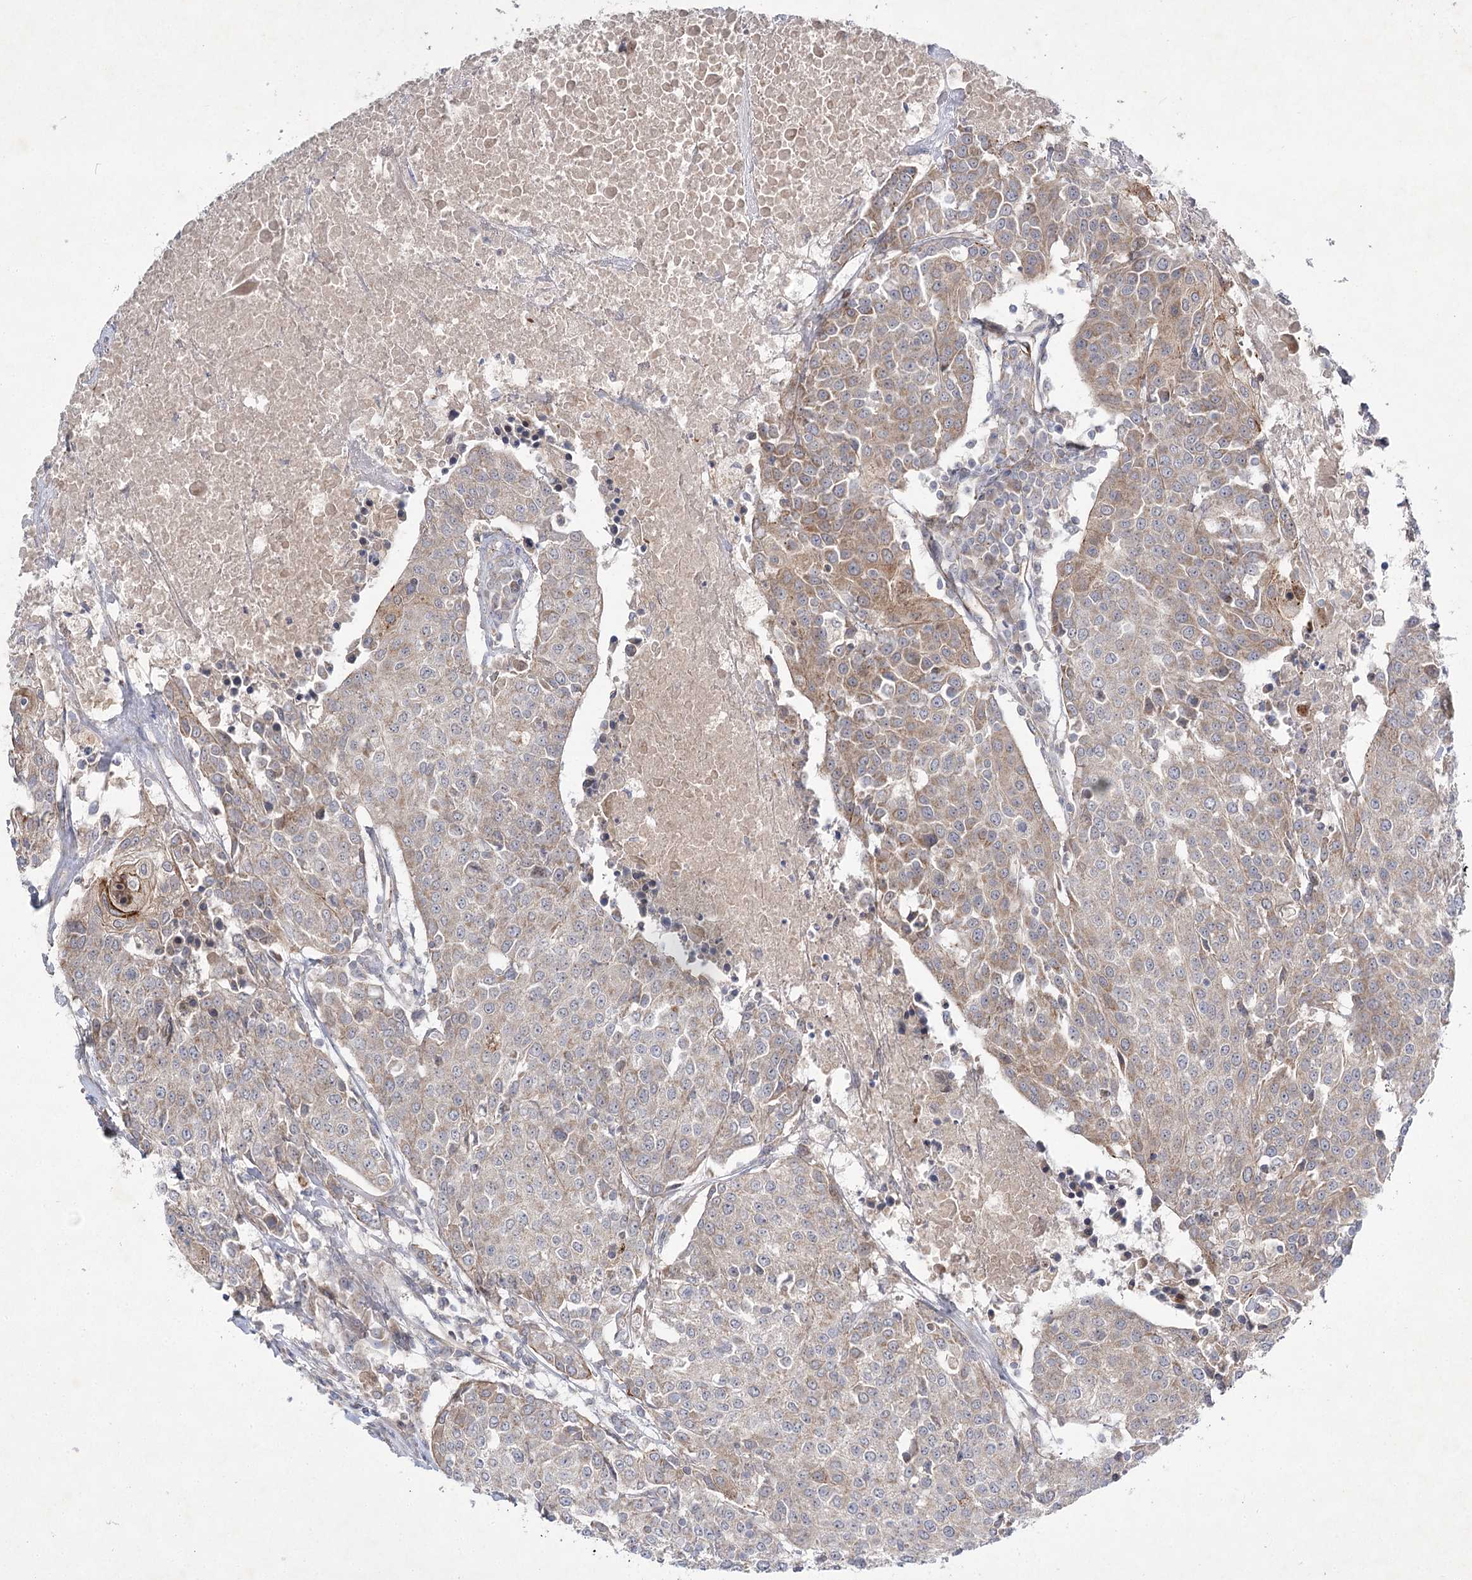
{"staining": {"intensity": "moderate", "quantity": "<25%", "location": "cytoplasmic/membranous"}, "tissue": "urothelial cancer", "cell_type": "Tumor cells", "image_type": "cancer", "snomed": [{"axis": "morphology", "description": "Urothelial carcinoma, High grade"}, {"axis": "topography", "description": "Urinary bladder"}], "caption": "Immunohistochemistry staining of urothelial cancer, which displays low levels of moderate cytoplasmic/membranous positivity in approximately <25% of tumor cells indicating moderate cytoplasmic/membranous protein staining. The staining was performed using DAB (3,3'-diaminobenzidine) (brown) for protein detection and nuclei were counterstained in hematoxylin (blue).", "gene": "KIAA0825", "patient": {"sex": "female", "age": 85}}